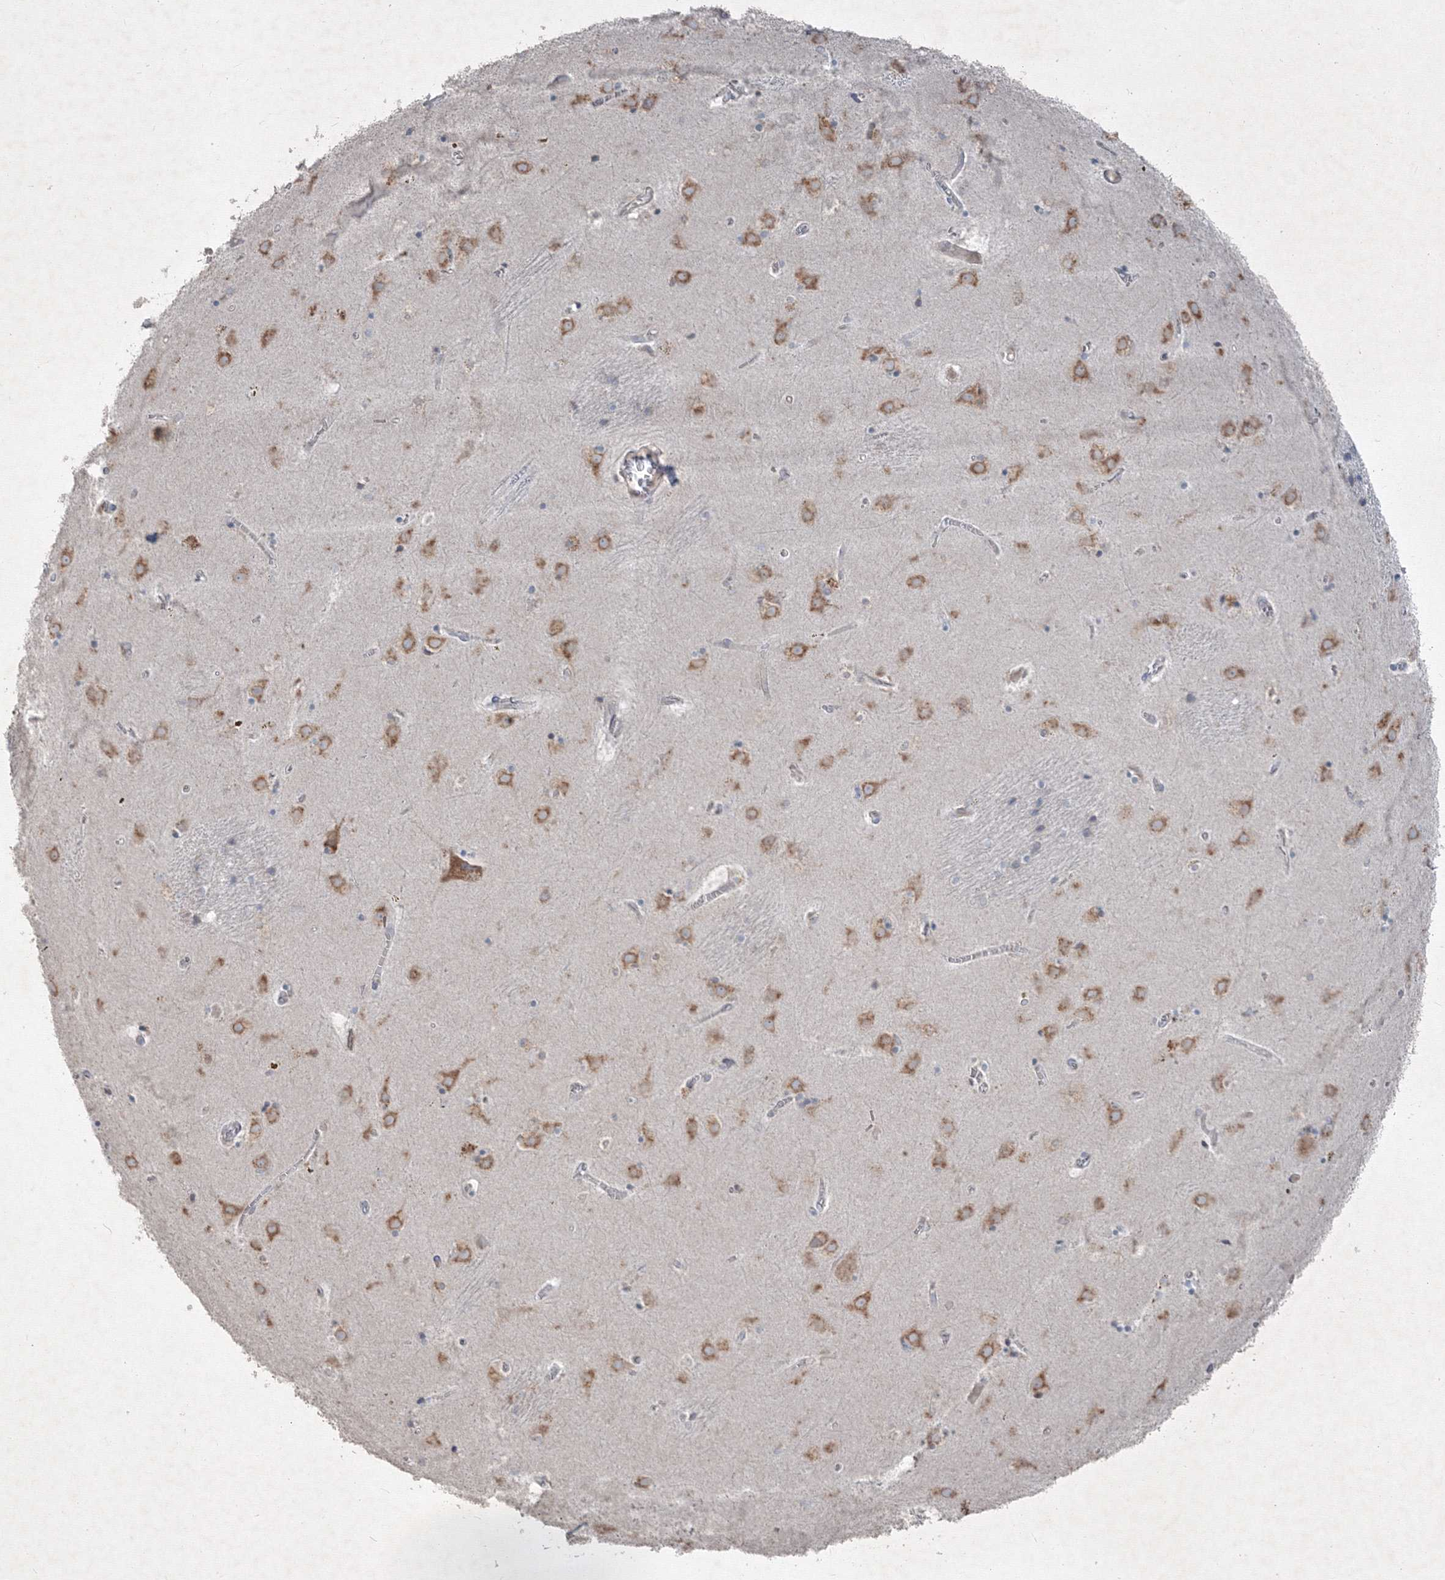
{"staining": {"intensity": "negative", "quantity": "none", "location": "none"}, "tissue": "caudate", "cell_type": "Glial cells", "image_type": "normal", "snomed": [{"axis": "morphology", "description": "Normal tissue, NOS"}, {"axis": "topography", "description": "Lateral ventricle wall"}], "caption": "Protein analysis of normal caudate displays no significant staining in glial cells. (IHC, brightfield microscopy, high magnification).", "gene": "IFNAR1", "patient": {"sex": "male", "age": 70}}